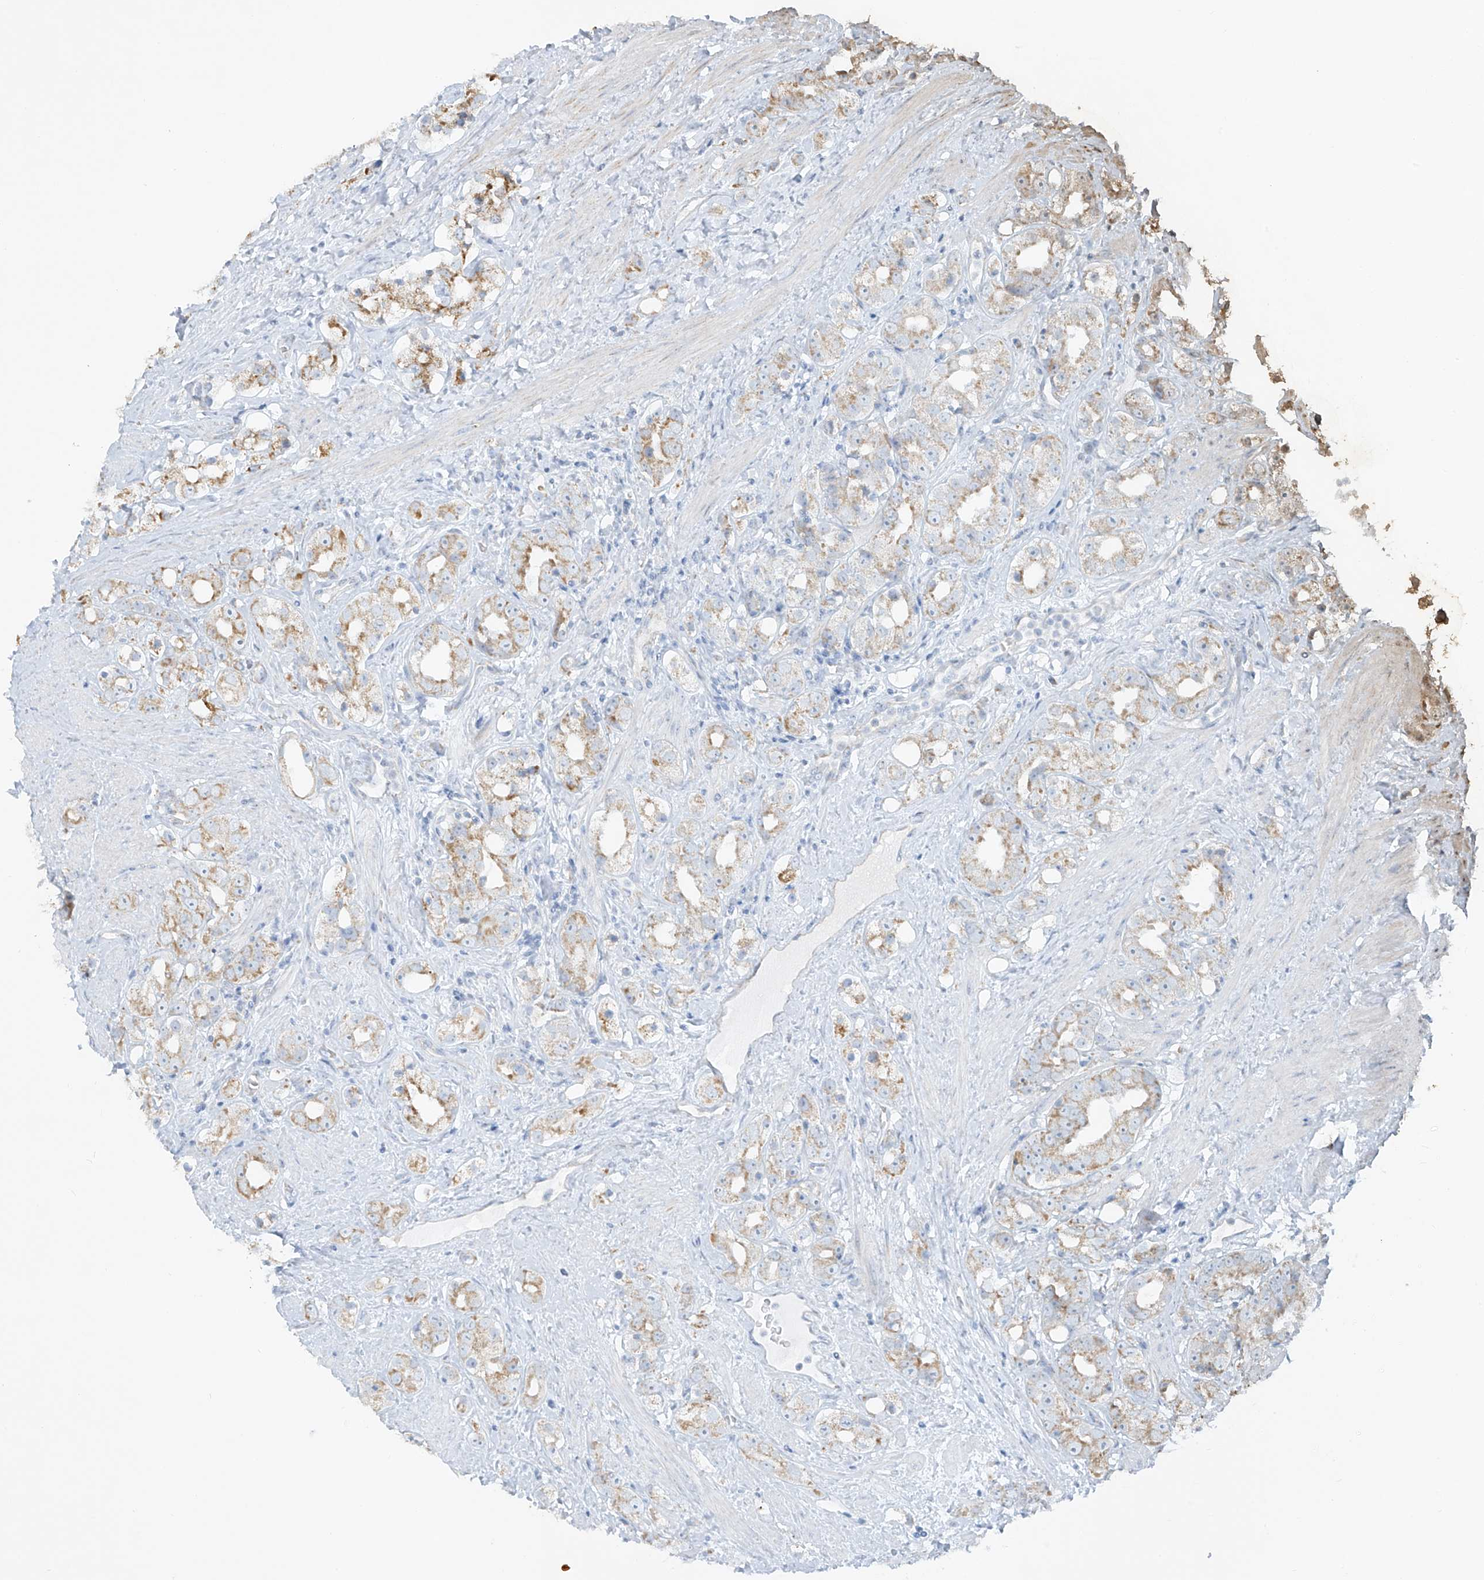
{"staining": {"intensity": "moderate", "quantity": ">75%", "location": "cytoplasmic/membranous"}, "tissue": "prostate cancer", "cell_type": "Tumor cells", "image_type": "cancer", "snomed": [{"axis": "morphology", "description": "Adenocarcinoma, NOS"}, {"axis": "topography", "description": "Prostate"}], "caption": "IHC histopathology image of prostate cancer stained for a protein (brown), which displays medium levels of moderate cytoplasmic/membranous expression in about >75% of tumor cells.", "gene": "SMDT1", "patient": {"sex": "male", "age": 79}}